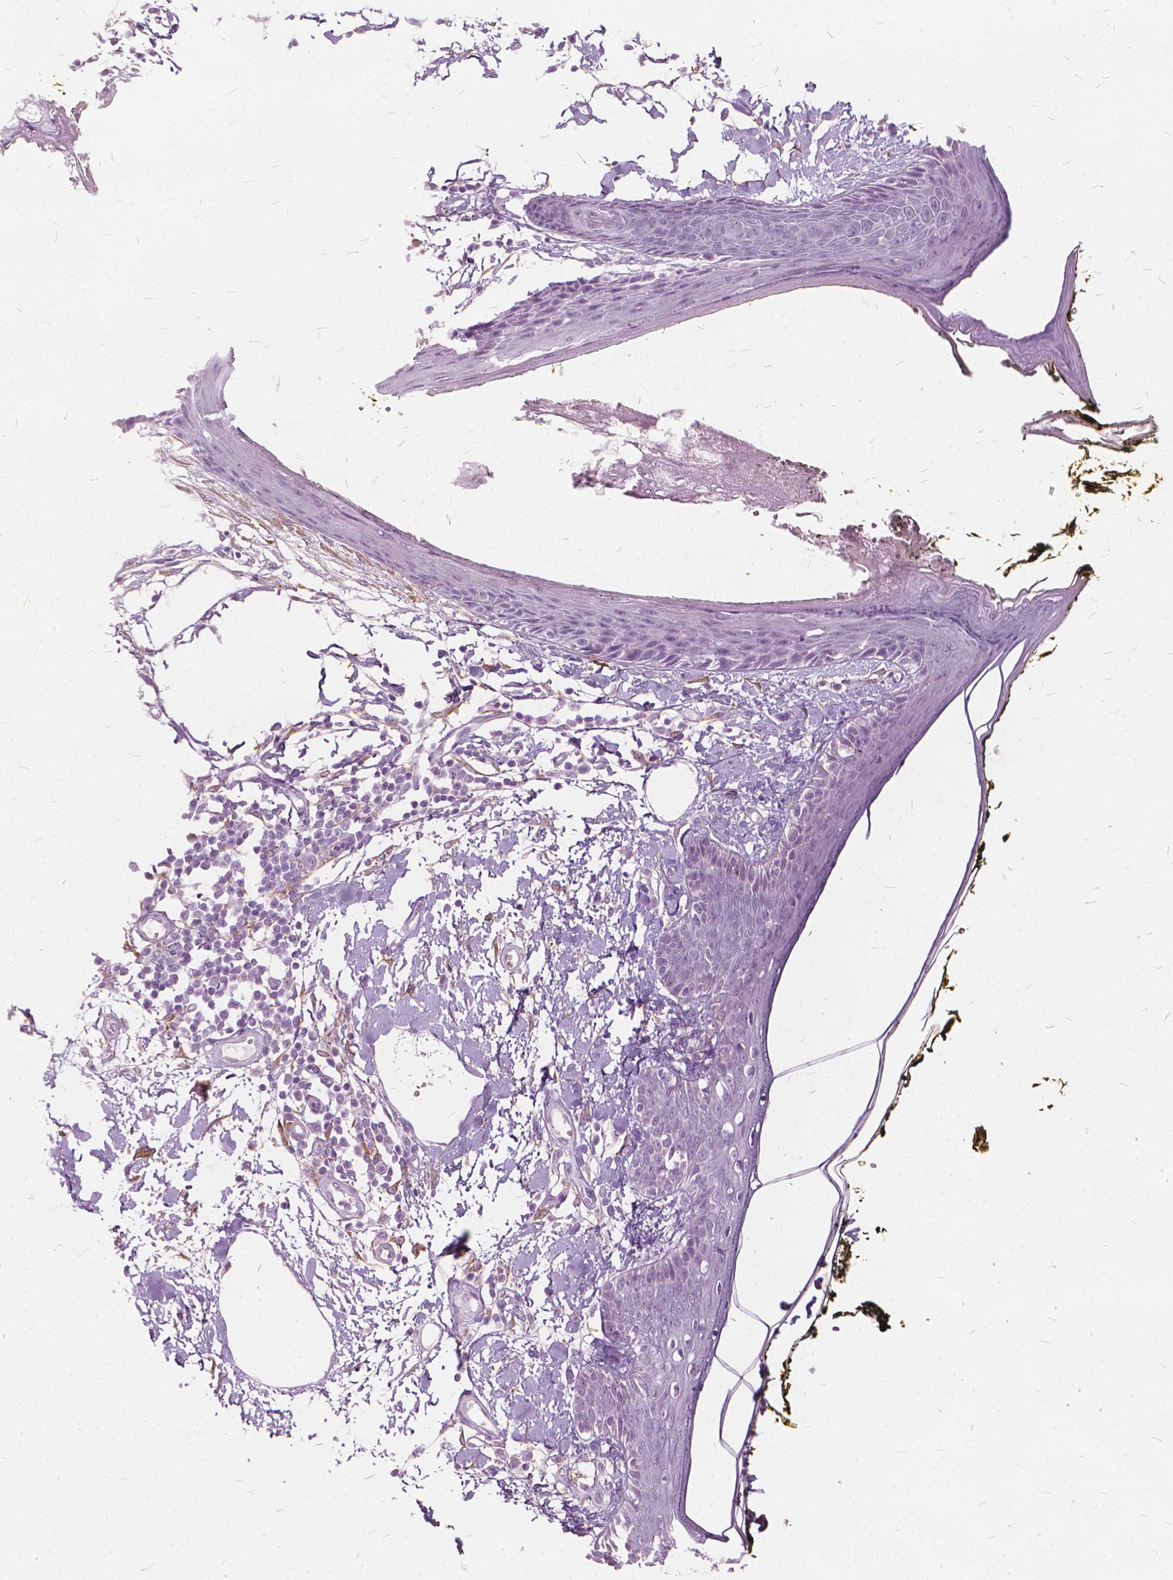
{"staining": {"intensity": "negative", "quantity": "none", "location": "none"}, "tissue": "skin", "cell_type": "Fibroblasts", "image_type": "normal", "snomed": [{"axis": "morphology", "description": "Normal tissue, NOS"}, {"axis": "topography", "description": "Skin"}], "caption": "Fibroblasts are negative for protein expression in benign human skin. (DAB immunohistochemistry with hematoxylin counter stain).", "gene": "DNM1", "patient": {"sex": "male", "age": 76}}